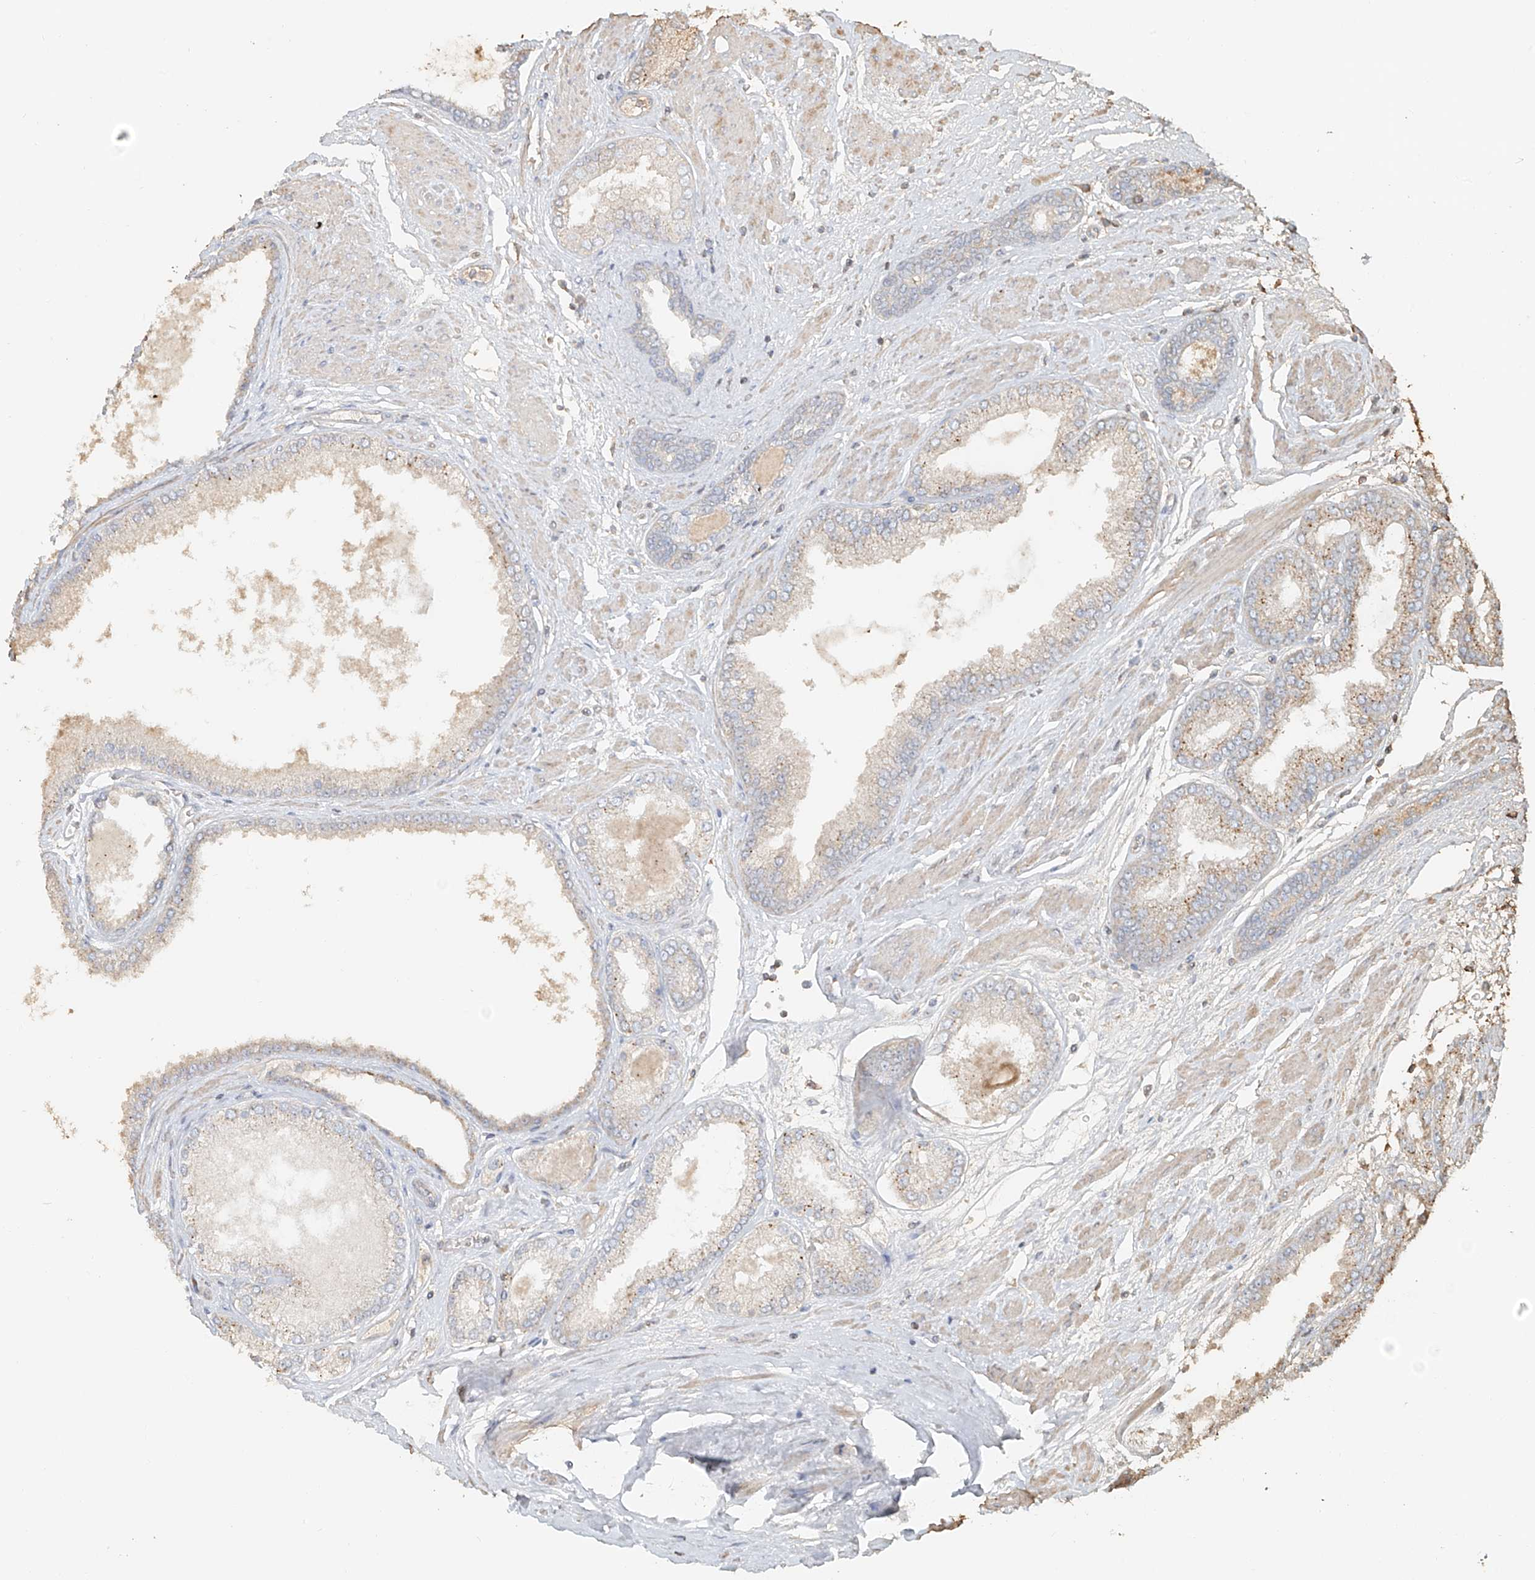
{"staining": {"intensity": "negative", "quantity": "none", "location": "none"}, "tissue": "prostate cancer", "cell_type": "Tumor cells", "image_type": "cancer", "snomed": [{"axis": "morphology", "description": "Adenocarcinoma, High grade"}, {"axis": "topography", "description": "Prostate"}], "caption": "DAB immunohistochemical staining of high-grade adenocarcinoma (prostate) displays no significant staining in tumor cells.", "gene": "NPHS1", "patient": {"sex": "male", "age": 59}}